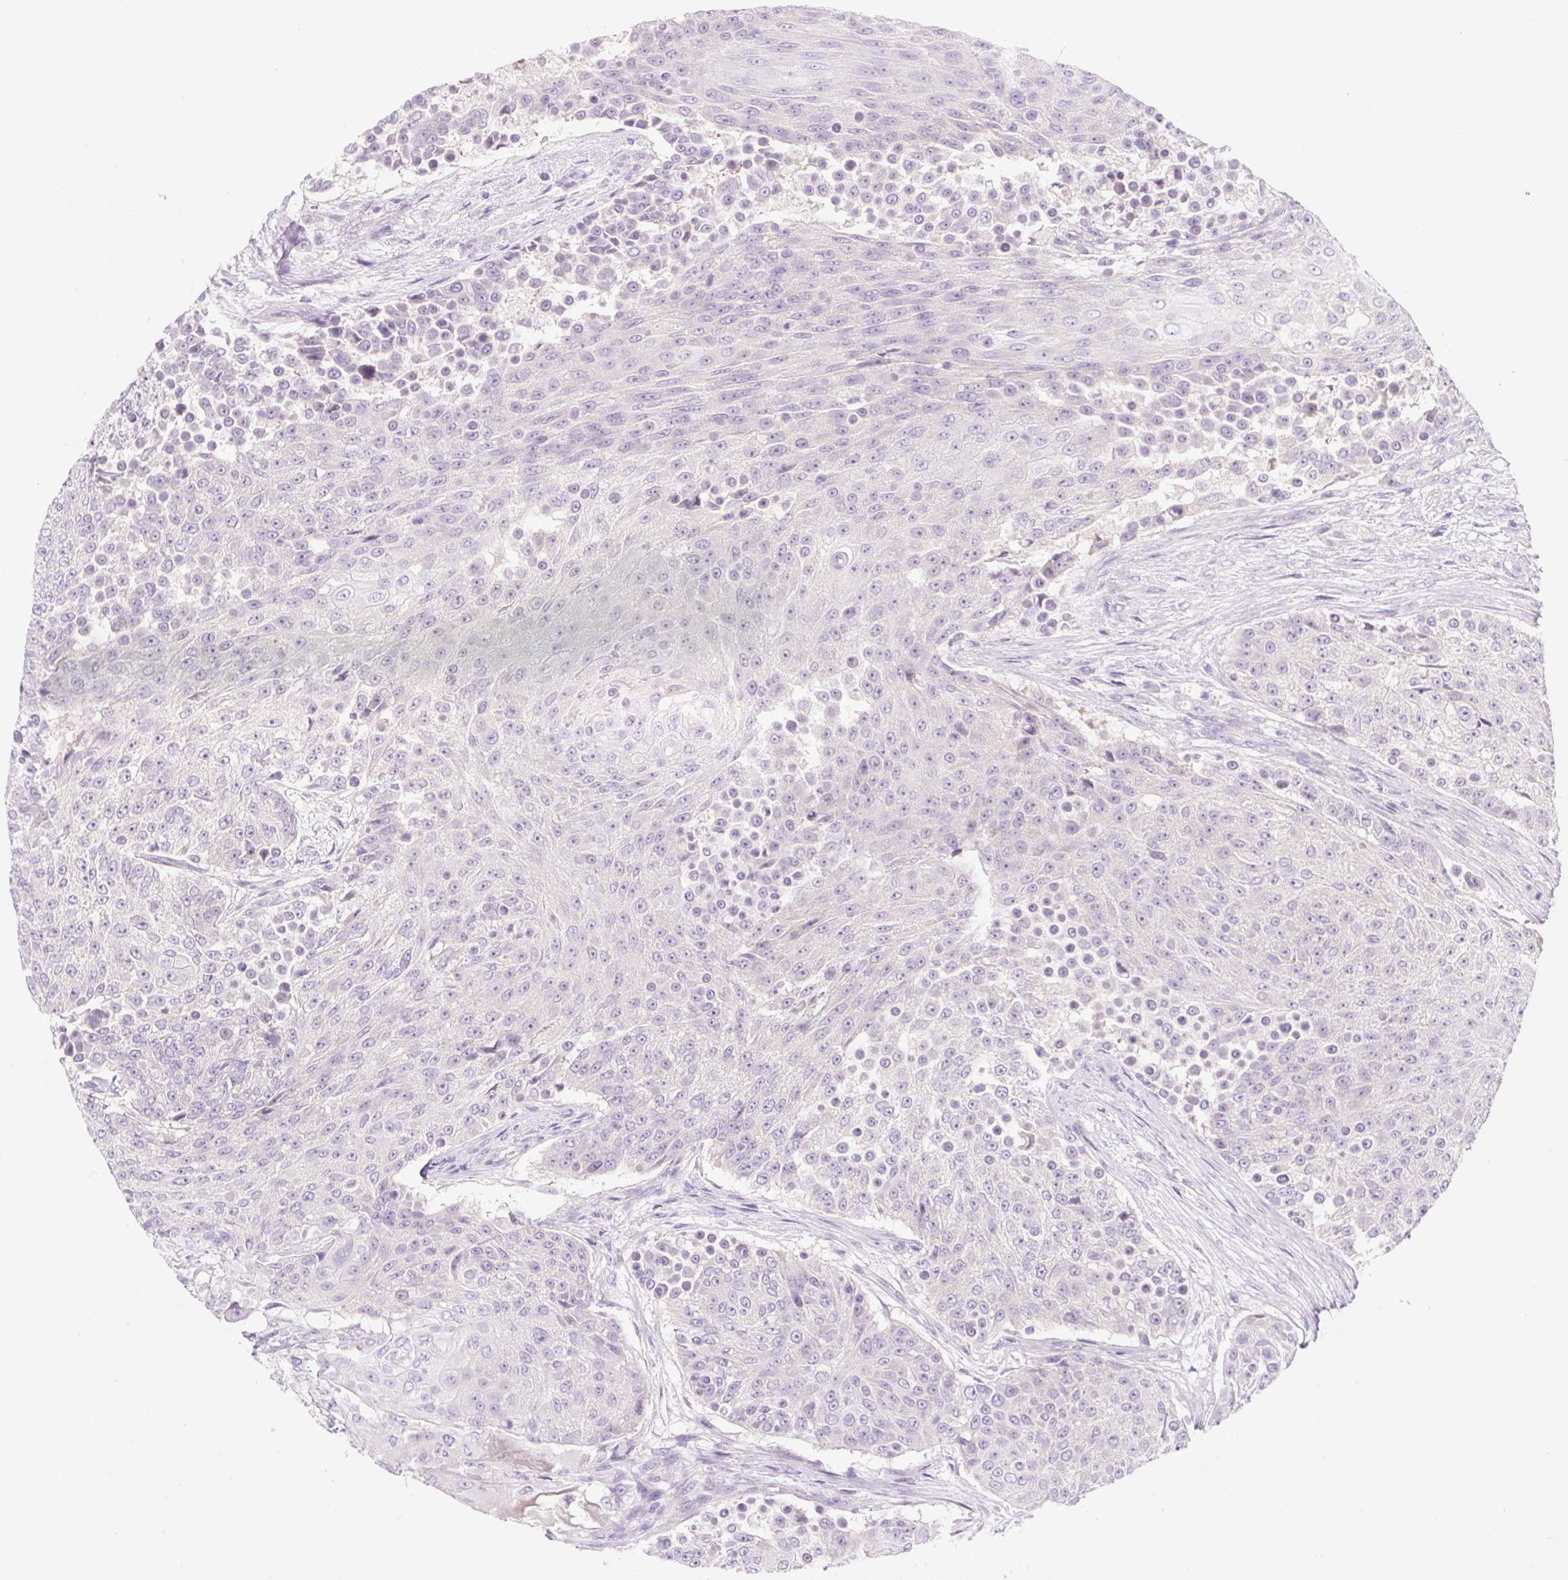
{"staining": {"intensity": "negative", "quantity": "none", "location": "none"}, "tissue": "urothelial cancer", "cell_type": "Tumor cells", "image_type": "cancer", "snomed": [{"axis": "morphology", "description": "Urothelial carcinoma, High grade"}, {"axis": "topography", "description": "Urinary bladder"}], "caption": "IHC photomicrograph of human urothelial cancer stained for a protein (brown), which reveals no expression in tumor cells.", "gene": "CELF6", "patient": {"sex": "female", "age": 63}}